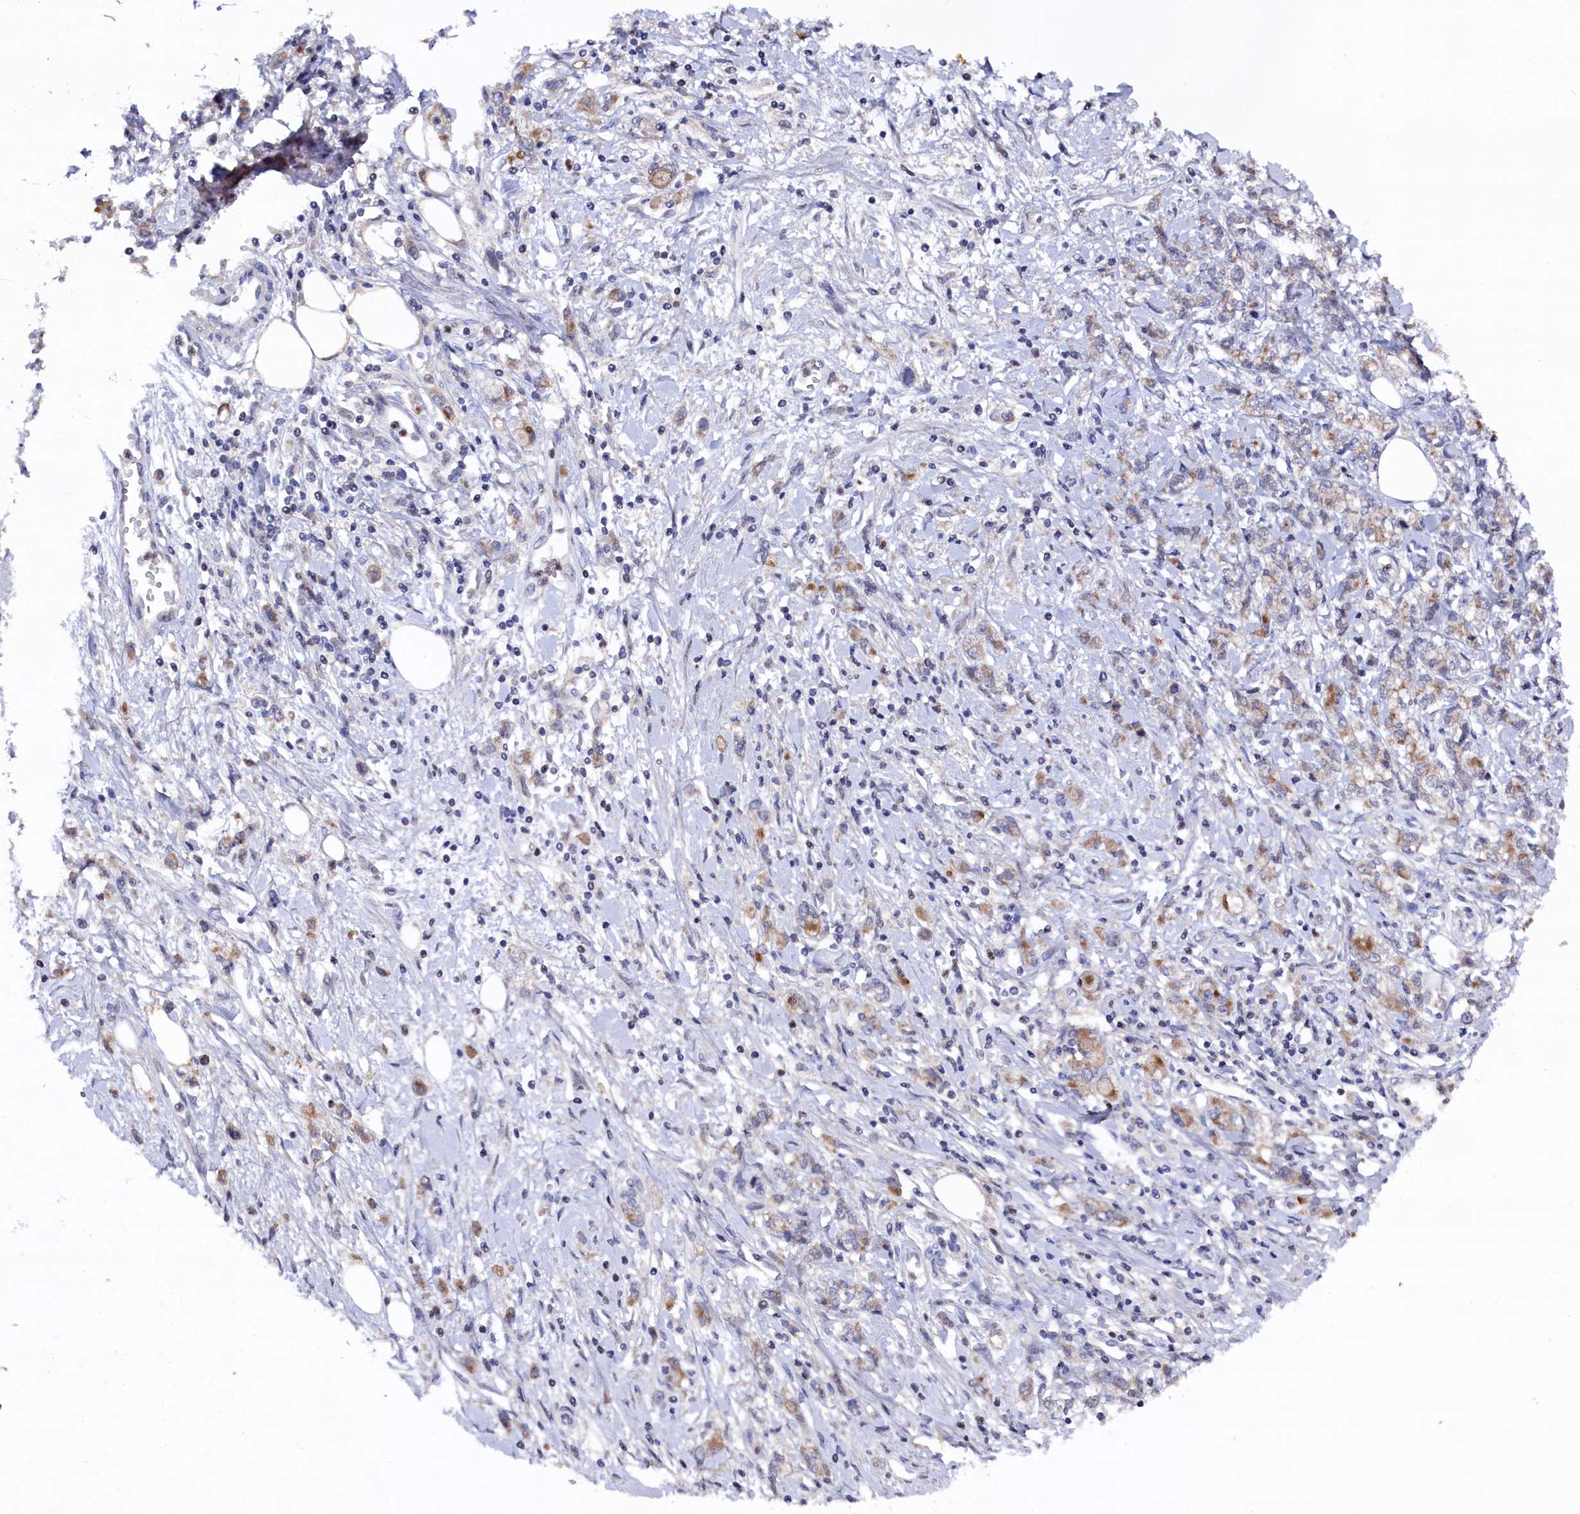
{"staining": {"intensity": "moderate", "quantity": "<25%", "location": "cytoplasmic/membranous"}, "tissue": "stomach cancer", "cell_type": "Tumor cells", "image_type": "cancer", "snomed": [{"axis": "morphology", "description": "Adenocarcinoma, NOS"}, {"axis": "topography", "description": "Stomach"}], "caption": "Immunohistochemistry photomicrograph of neoplastic tissue: adenocarcinoma (stomach) stained using IHC exhibits low levels of moderate protein expression localized specifically in the cytoplasmic/membranous of tumor cells, appearing as a cytoplasmic/membranous brown color.", "gene": "TMC5", "patient": {"sex": "female", "age": 76}}